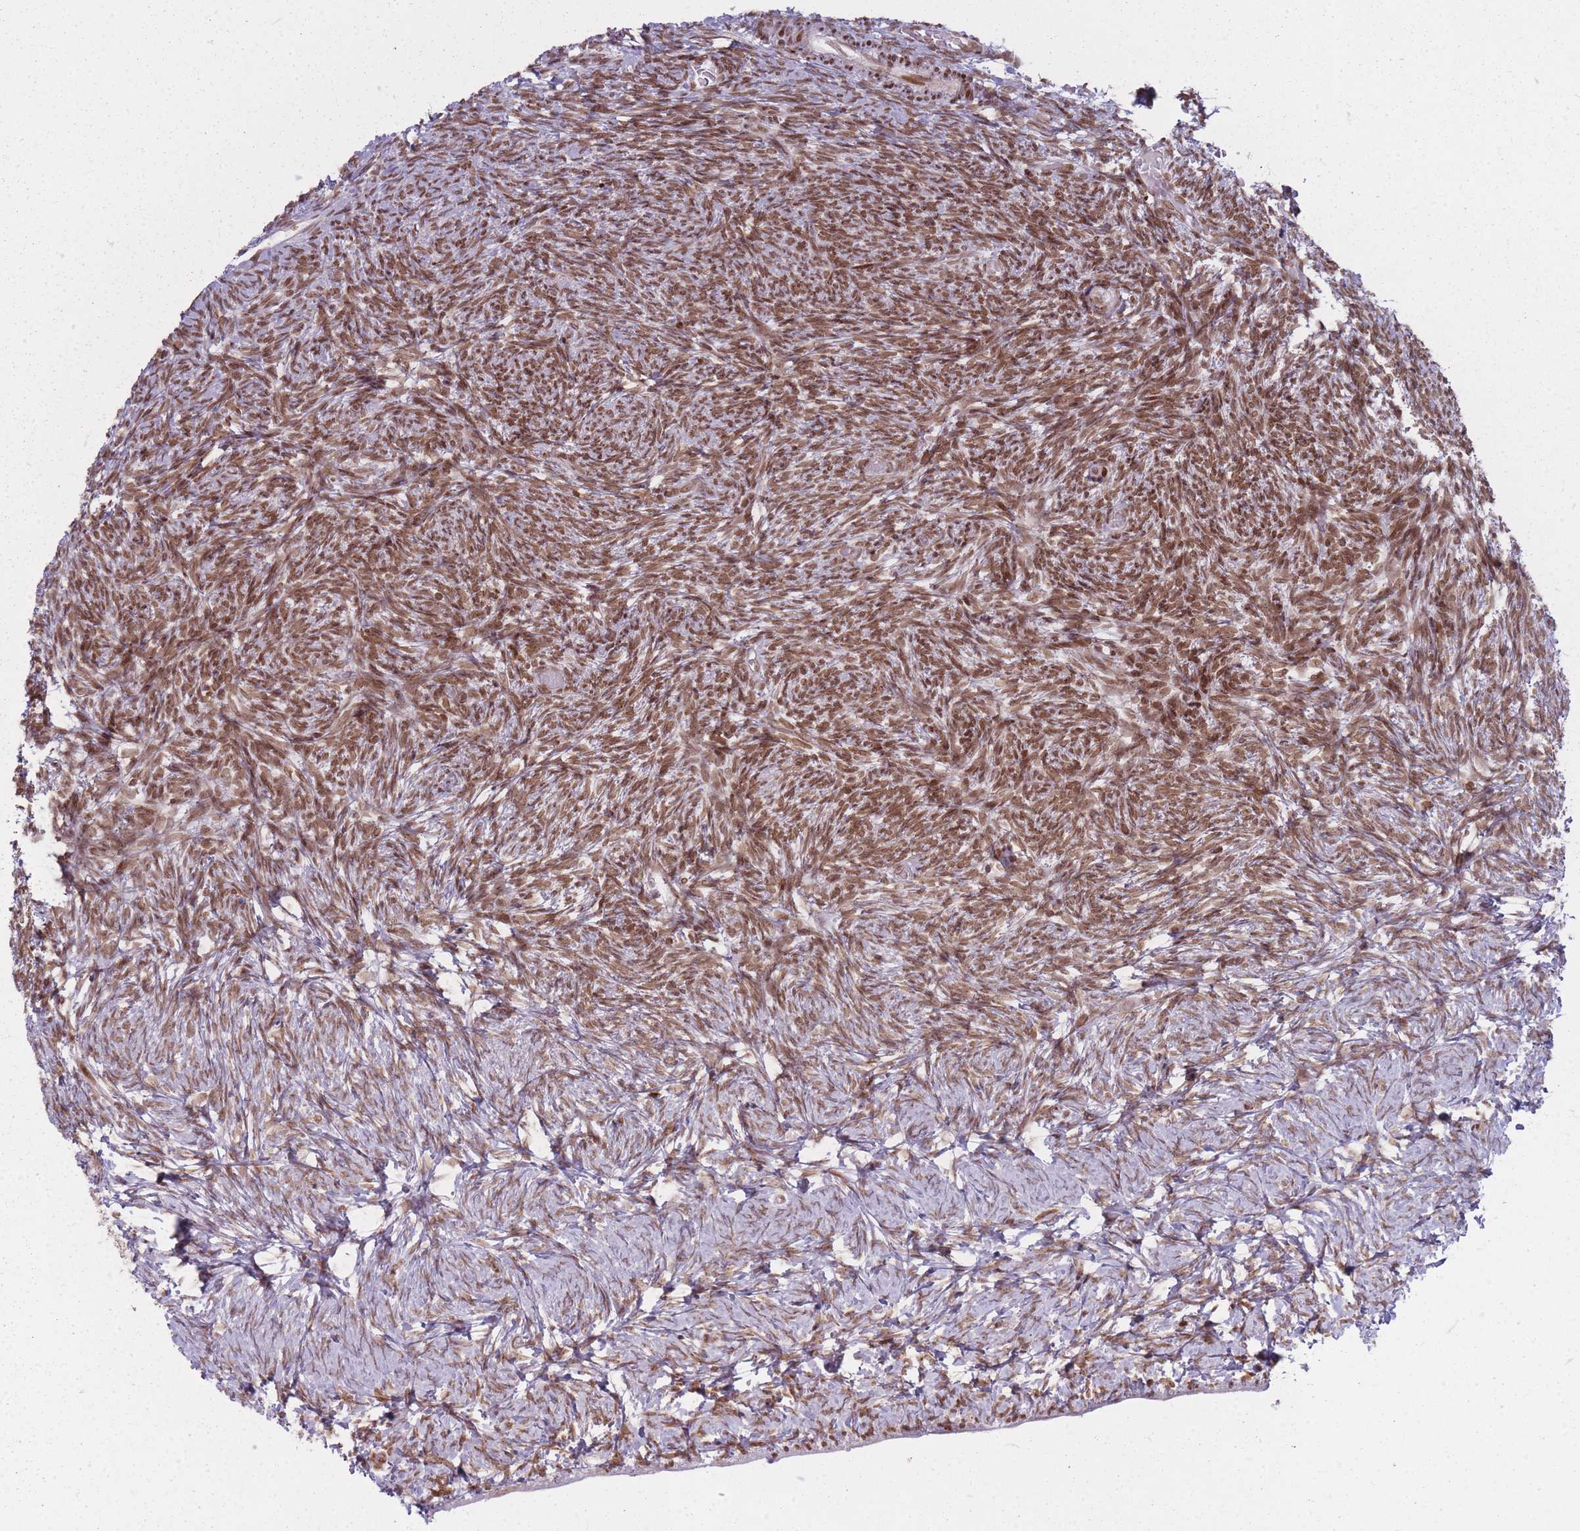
{"staining": {"intensity": "strong", "quantity": "25%-75%", "location": "nuclear"}, "tissue": "ovary", "cell_type": "Follicle cells", "image_type": "normal", "snomed": [{"axis": "morphology", "description": "Normal tissue, NOS"}, {"axis": "topography", "description": "Ovary"}], "caption": "Unremarkable ovary reveals strong nuclear positivity in approximately 25%-75% of follicle cells, visualized by immunohistochemistry.", "gene": "TMC6", "patient": {"sex": "female", "age": 39}}